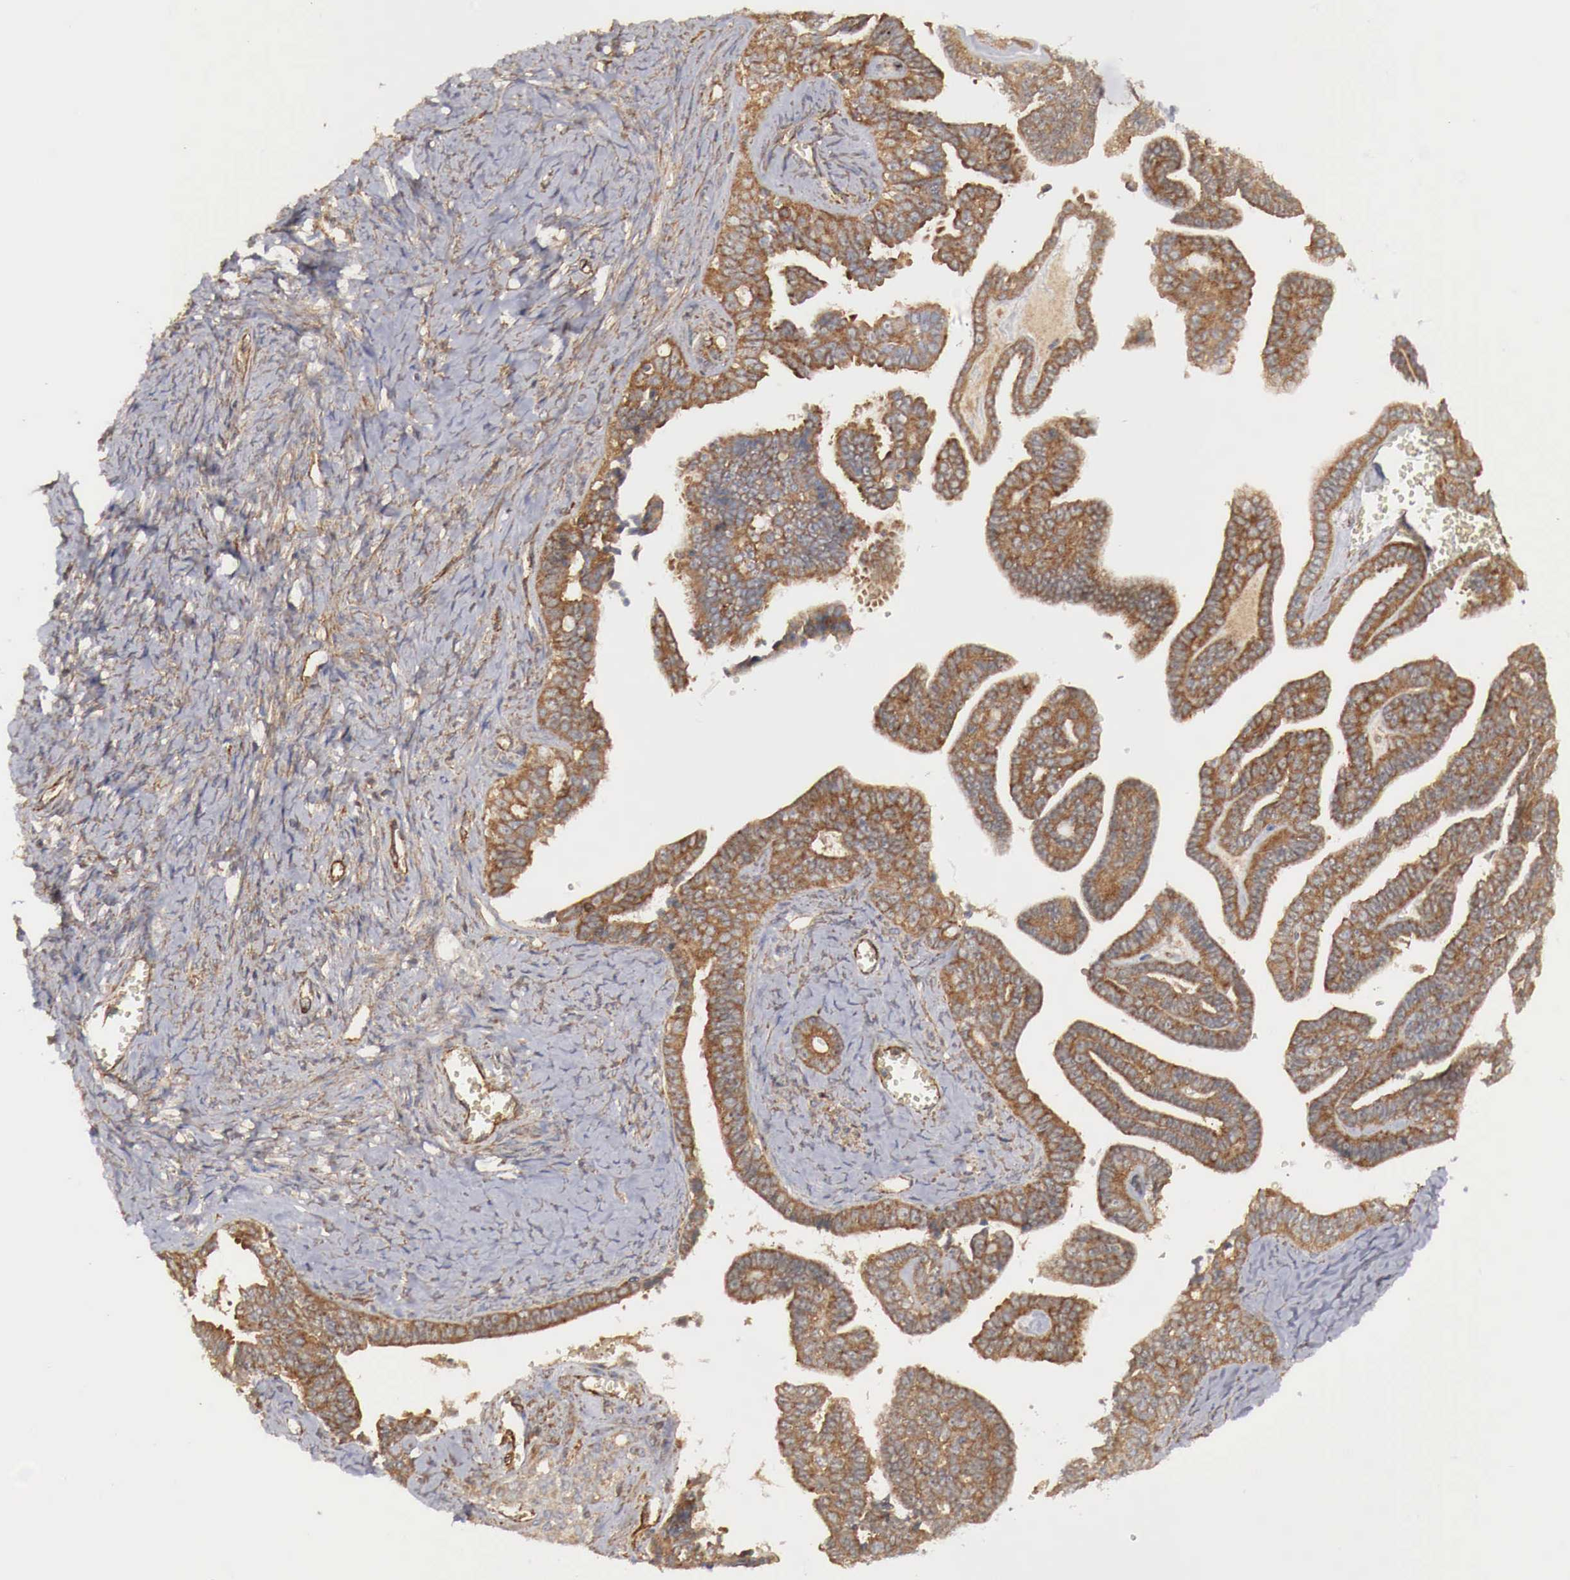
{"staining": {"intensity": "moderate", "quantity": ">75%", "location": "cytoplasmic/membranous"}, "tissue": "ovarian cancer", "cell_type": "Tumor cells", "image_type": "cancer", "snomed": [{"axis": "morphology", "description": "Cystadenocarcinoma, serous, NOS"}, {"axis": "topography", "description": "Ovary"}], "caption": "A histopathology image of ovarian cancer (serous cystadenocarcinoma) stained for a protein shows moderate cytoplasmic/membranous brown staining in tumor cells.", "gene": "ARMCX4", "patient": {"sex": "female", "age": 71}}